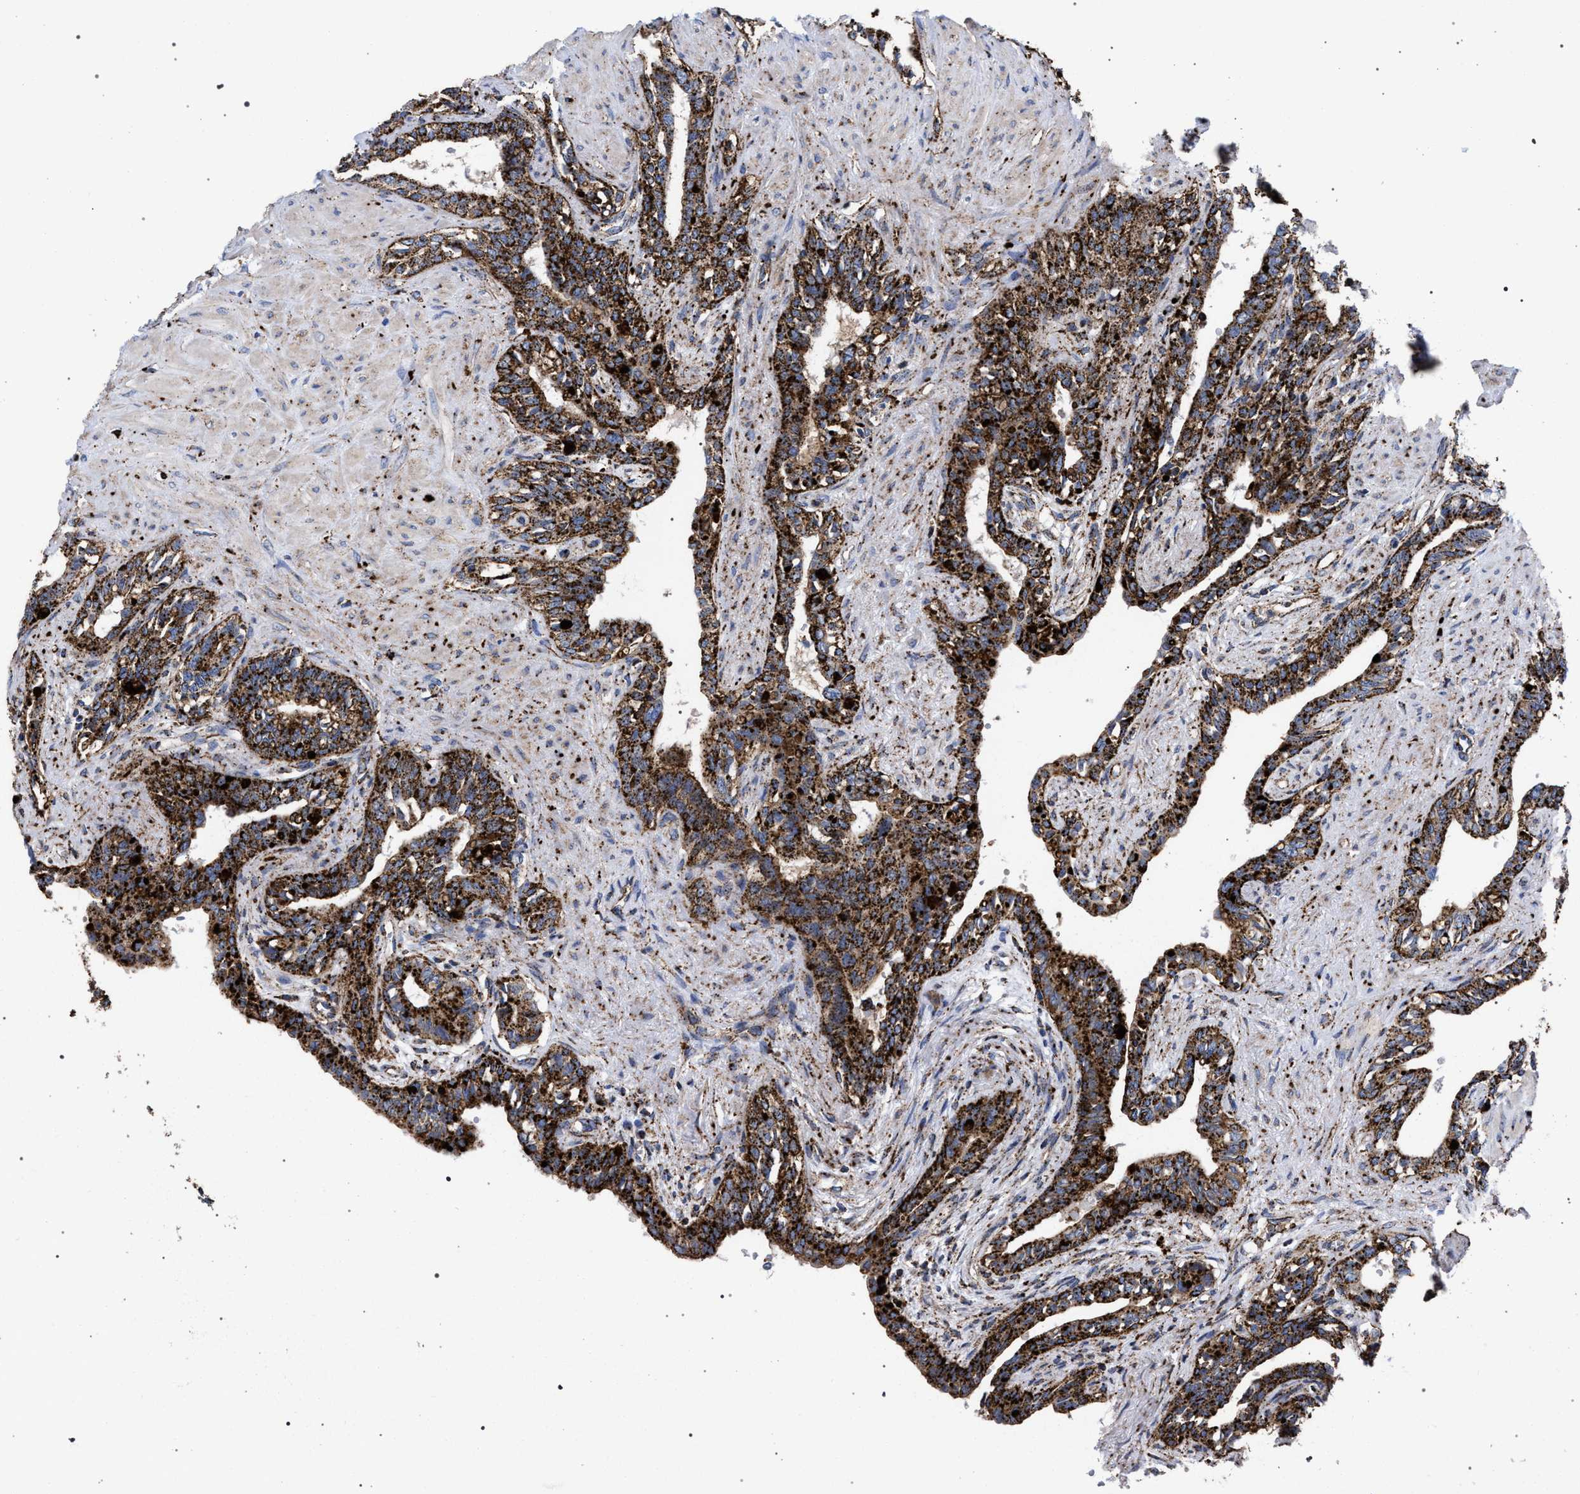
{"staining": {"intensity": "strong", "quantity": ">75%", "location": "cytoplasmic/membranous"}, "tissue": "seminal vesicle", "cell_type": "Glandular cells", "image_type": "normal", "snomed": [{"axis": "morphology", "description": "Normal tissue, NOS"}, {"axis": "morphology", "description": "Adenocarcinoma, High grade"}, {"axis": "topography", "description": "Prostate"}, {"axis": "topography", "description": "Seminal veicle"}], "caption": "Approximately >75% of glandular cells in normal human seminal vesicle display strong cytoplasmic/membranous protein expression as visualized by brown immunohistochemical staining.", "gene": "PPT1", "patient": {"sex": "male", "age": 55}}